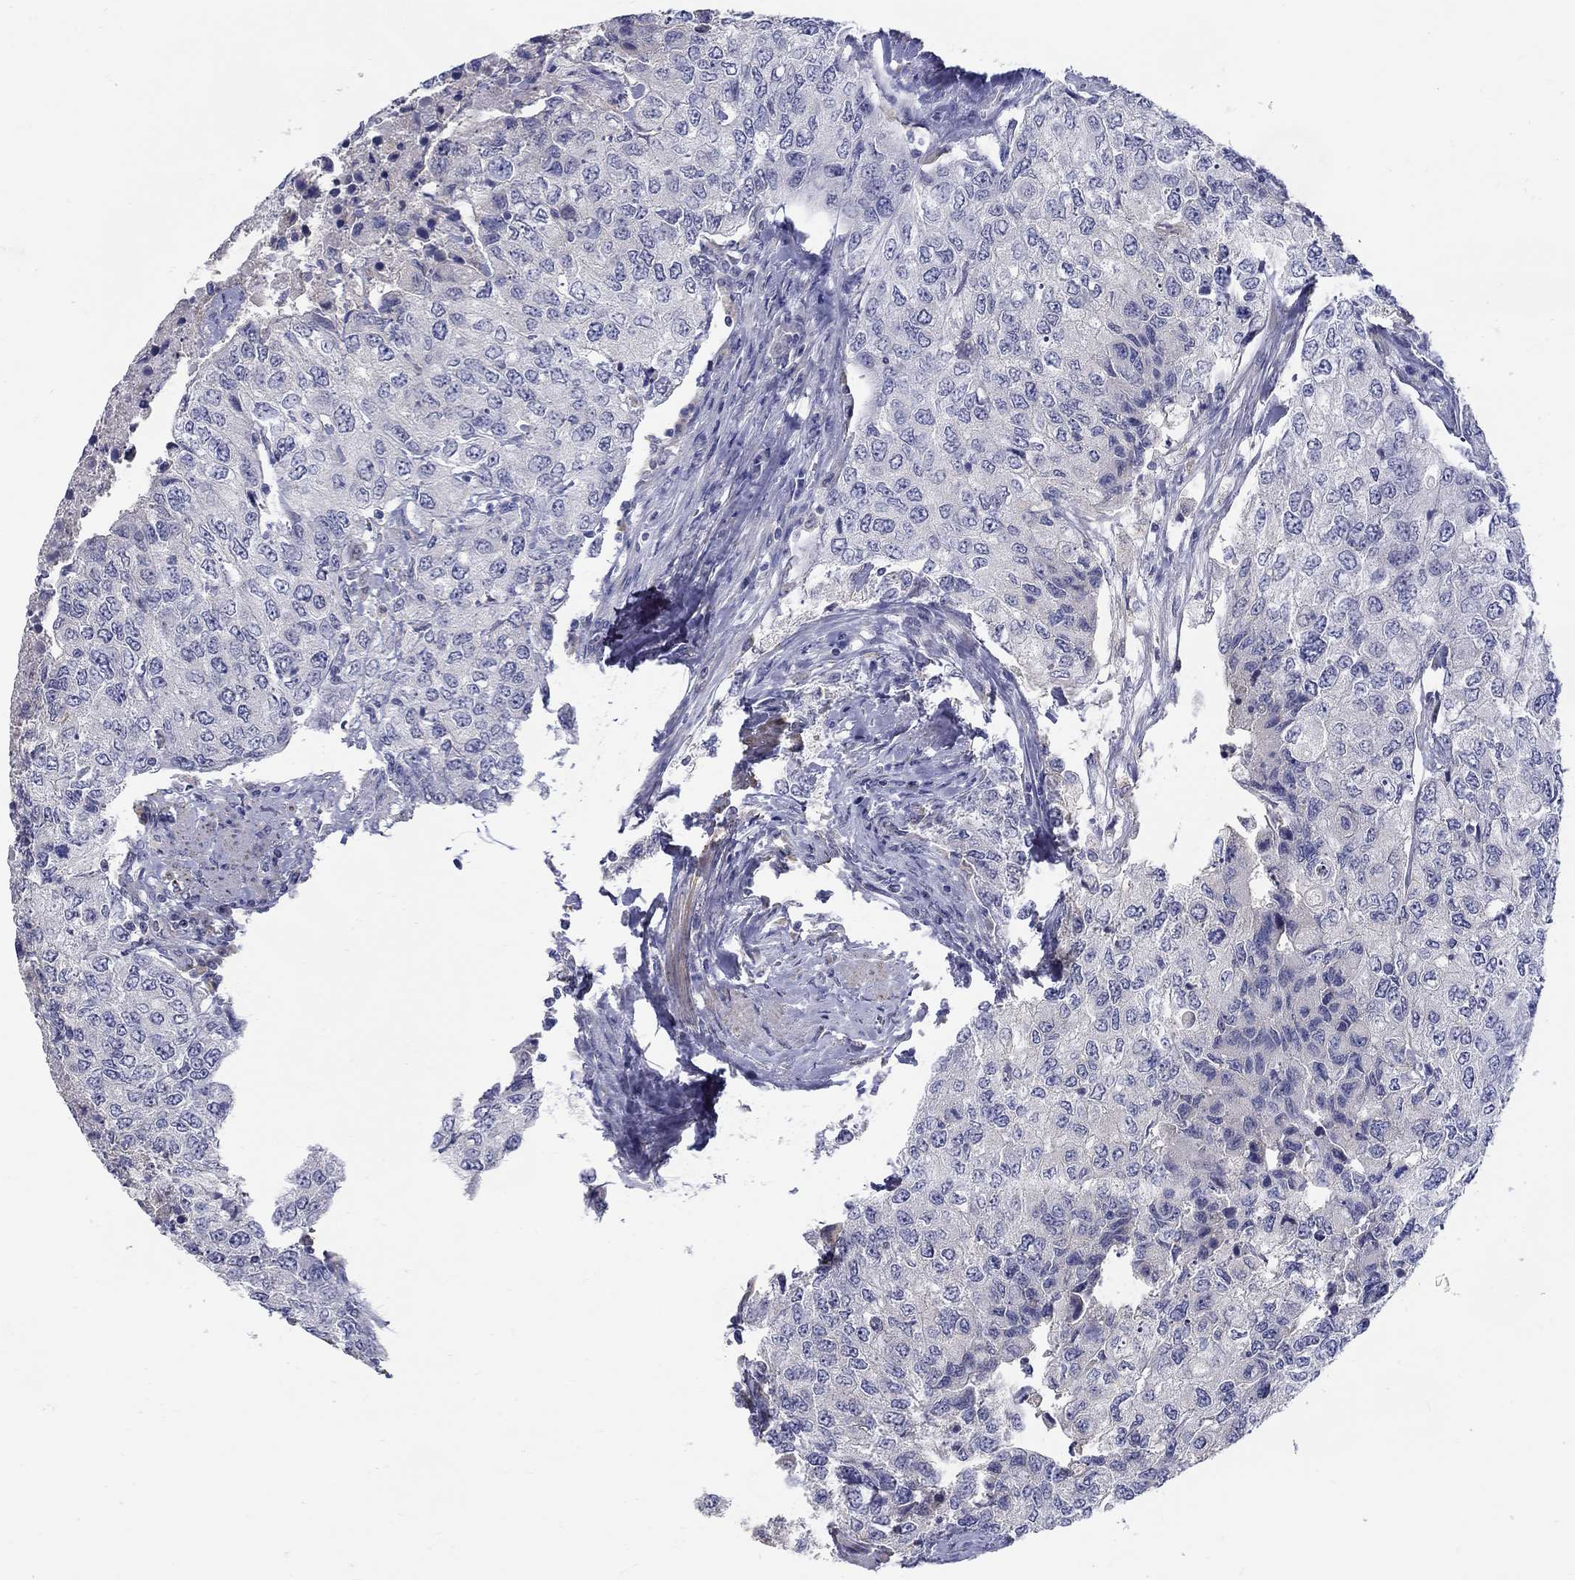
{"staining": {"intensity": "negative", "quantity": "none", "location": "none"}, "tissue": "urothelial cancer", "cell_type": "Tumor cells", "image_type": "cancer", "snomed": [{"axis": "morphology", "description": "Urothelial carcinoma, High grade"}, {"axis": "topography", "description": "Urinary bladder"}], "caption": "Urothelial carcinoma (high-grade) was stained to show a protein in brown. There is no significant staining in tumor cells.", "gene": "ABCA4", "patient": {"sex": "female", "age": 78}}